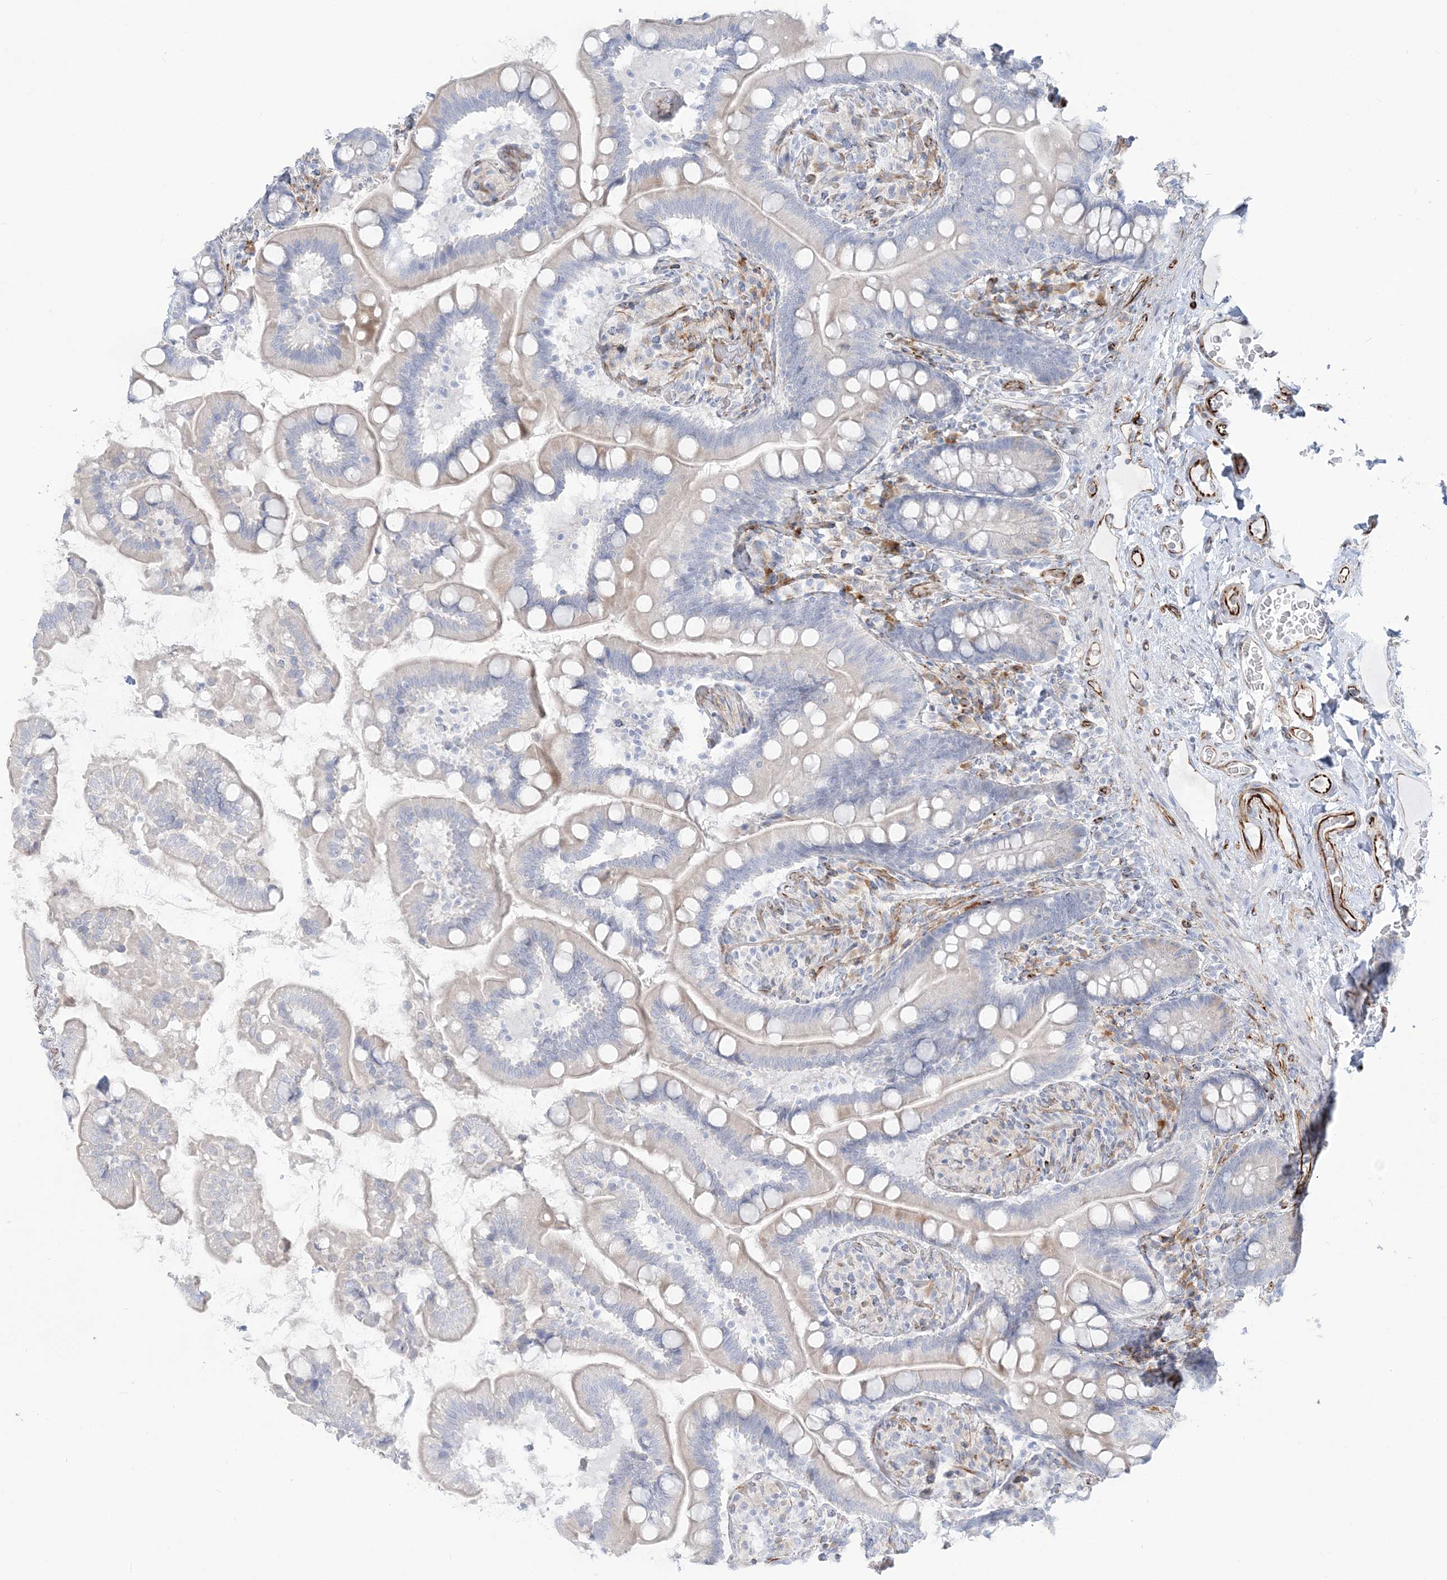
{"staining": {"intensity": "weak", "quantity": "<25%", "location": "cytoplasmic/membranous"}, "tissue": "small intestine", "cell_type": "Glandular cells", "image_type": "normal", "snomed": [{"axis": "morphology", "description": "Normal tissue, NOS"}, {"axis": "topography", "description": "Small intestine"}], "caption": "DAB (3,3'-diaminobenzidine) immunohistochemical staining of benign small intestine exhibits no significant expression in glandular cells.", "gene": "PPIL6", "patient": {"sex": "female", "age": 64}}